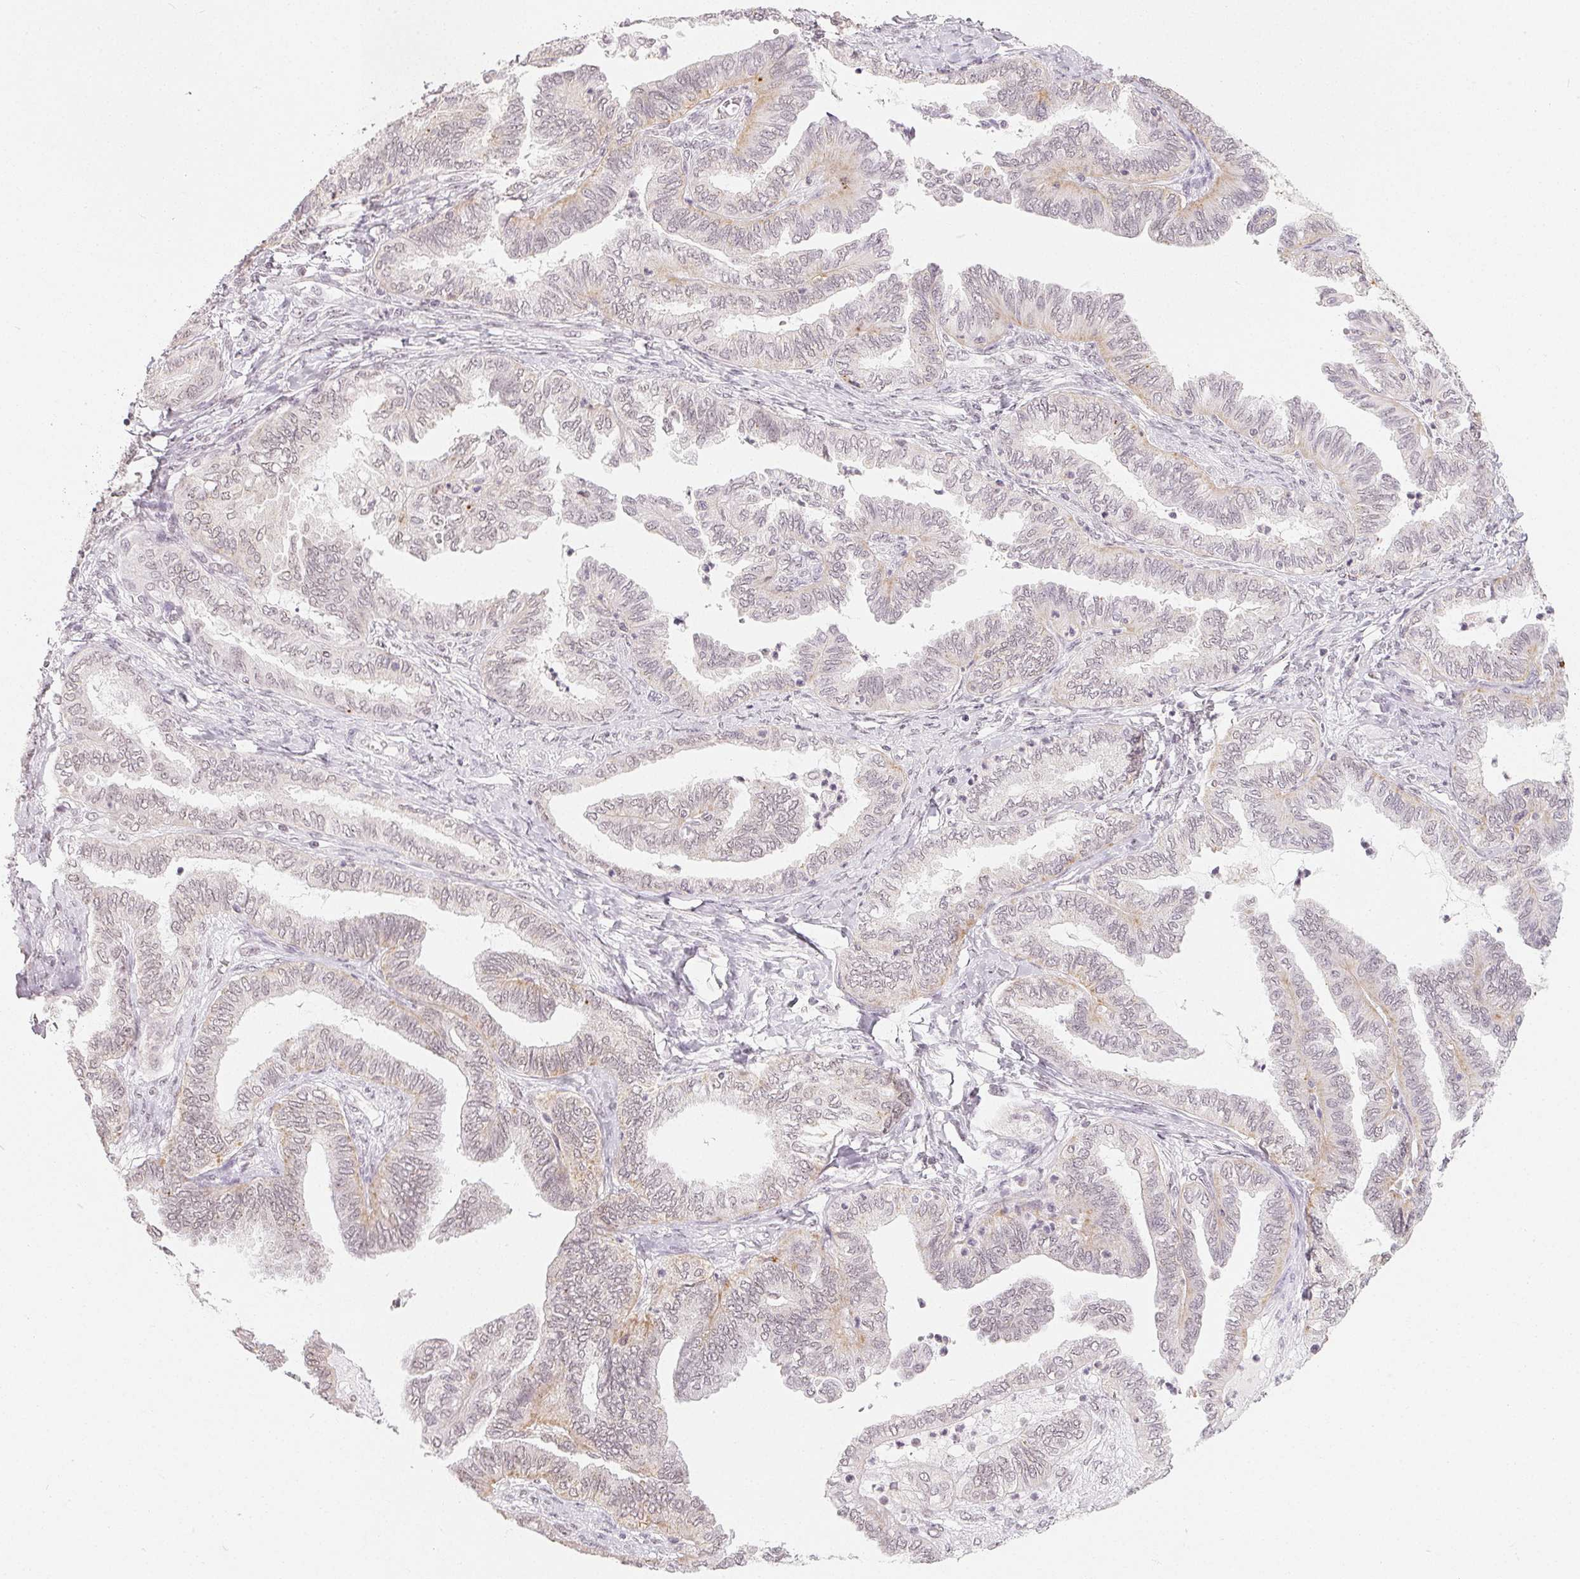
{"staining": {"intensity": "weak", "quantity": "<25%", "location": "cytoplasmic/membranous"}, "tissue": "ovarian cancer", "cell_type": "Tumor cells", "image_type": "cancer", "snomed": [{"axis": "morphology", "description": "Carcinoma, endometroid"}, {"axis": "topography", "description": "Ovary"}], "caption": "The immunohistochemistry (IHC) micrograph has no significant staining in tumor cells of ovarian cancer (endometroid carcinoma) tissue.", "gene": "NXF3", "patient": {"sex": "female", "age": 70}}